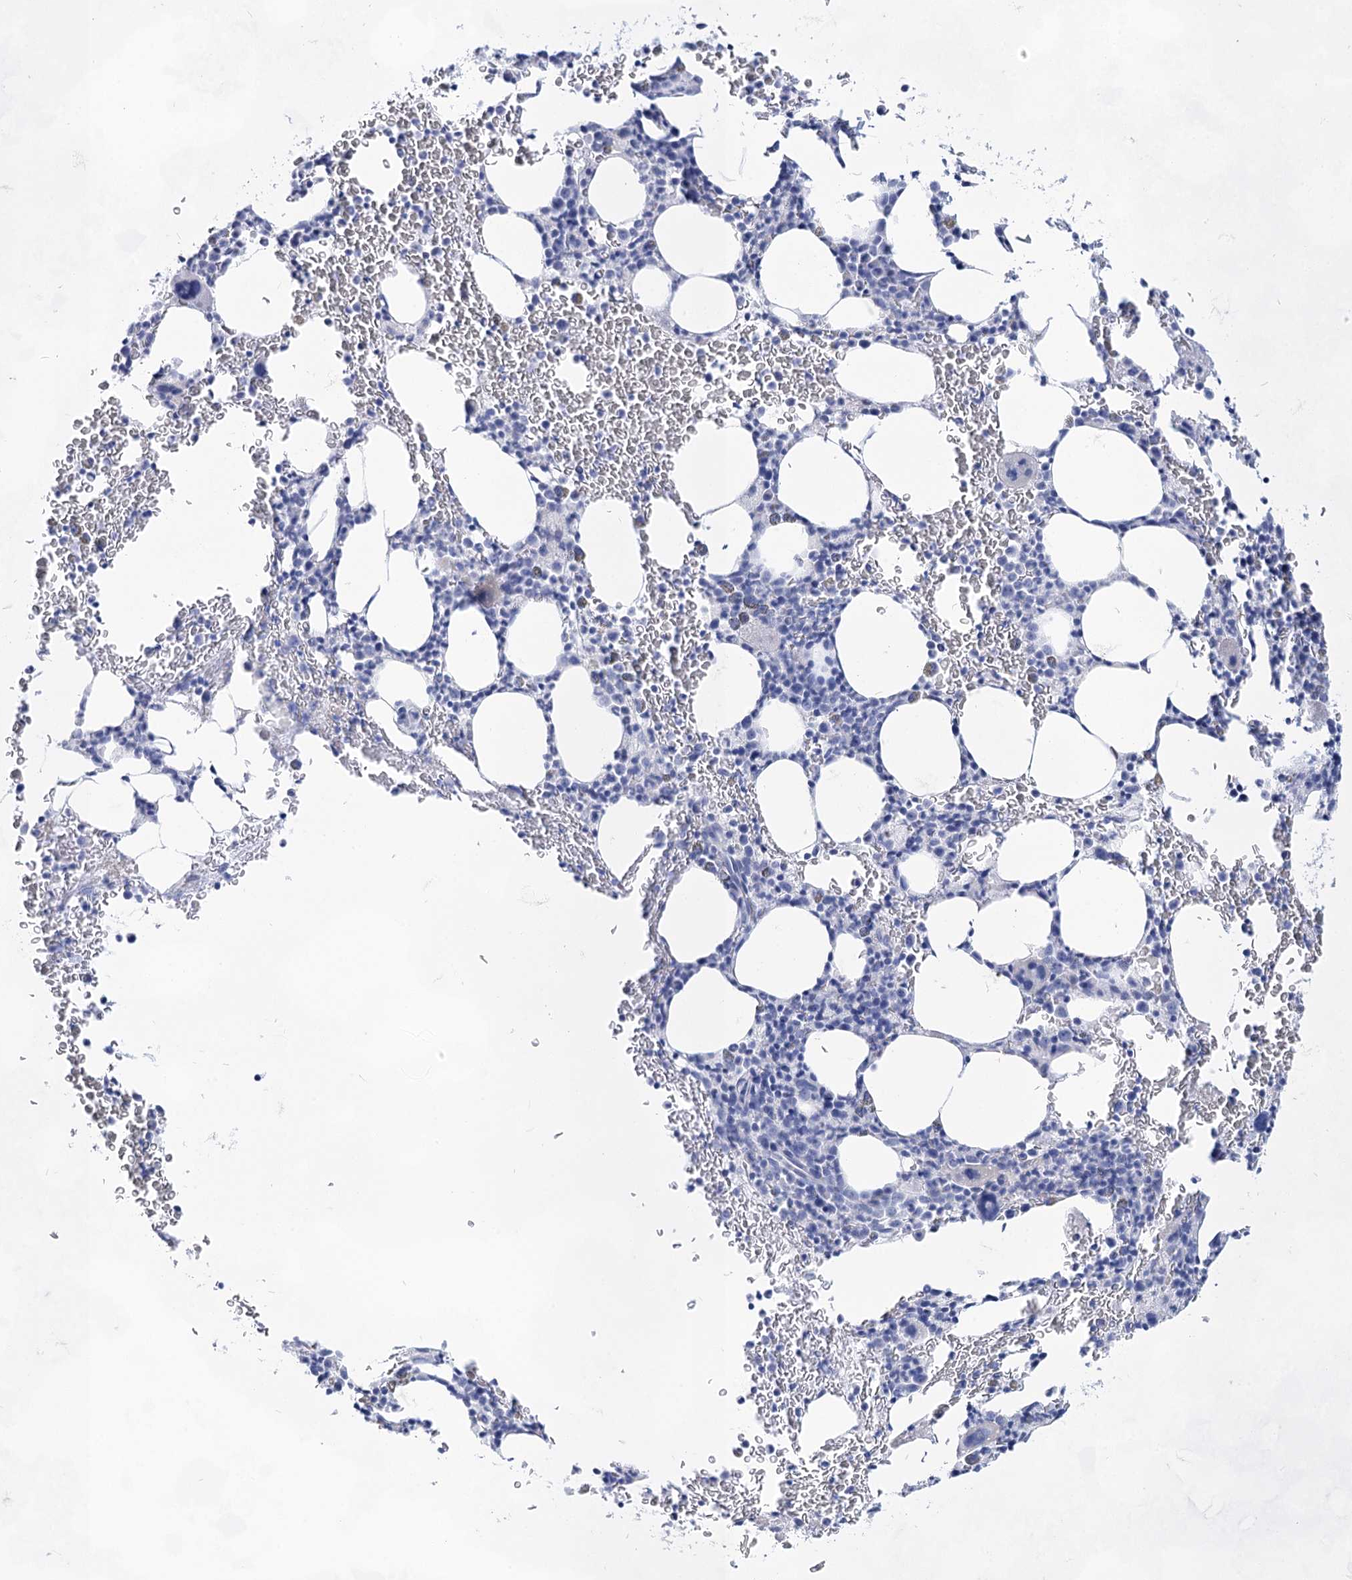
{"staining": {"intensity": "negative", "quantity": "none", "location": "none"}, "tissue": "bone marrow", "cell_type": "Hematopoietic cells", "image_type": "normal", "snomed": [{"axis": "morphology", "description": "Normal tissue, NOS"}, {"axis": "topography", "description": "Bone marrow"}], "caption": "High magnification brightfield microscopy of normal bone marrow stained with DAB (3,3'-diaminobenzidine) (brown) and counterstained with hematoxylin (blue): hematopoietic cells show no significant expression.", "gene": "ACRV1", "patient": {"sex": "male", "age": 79}}